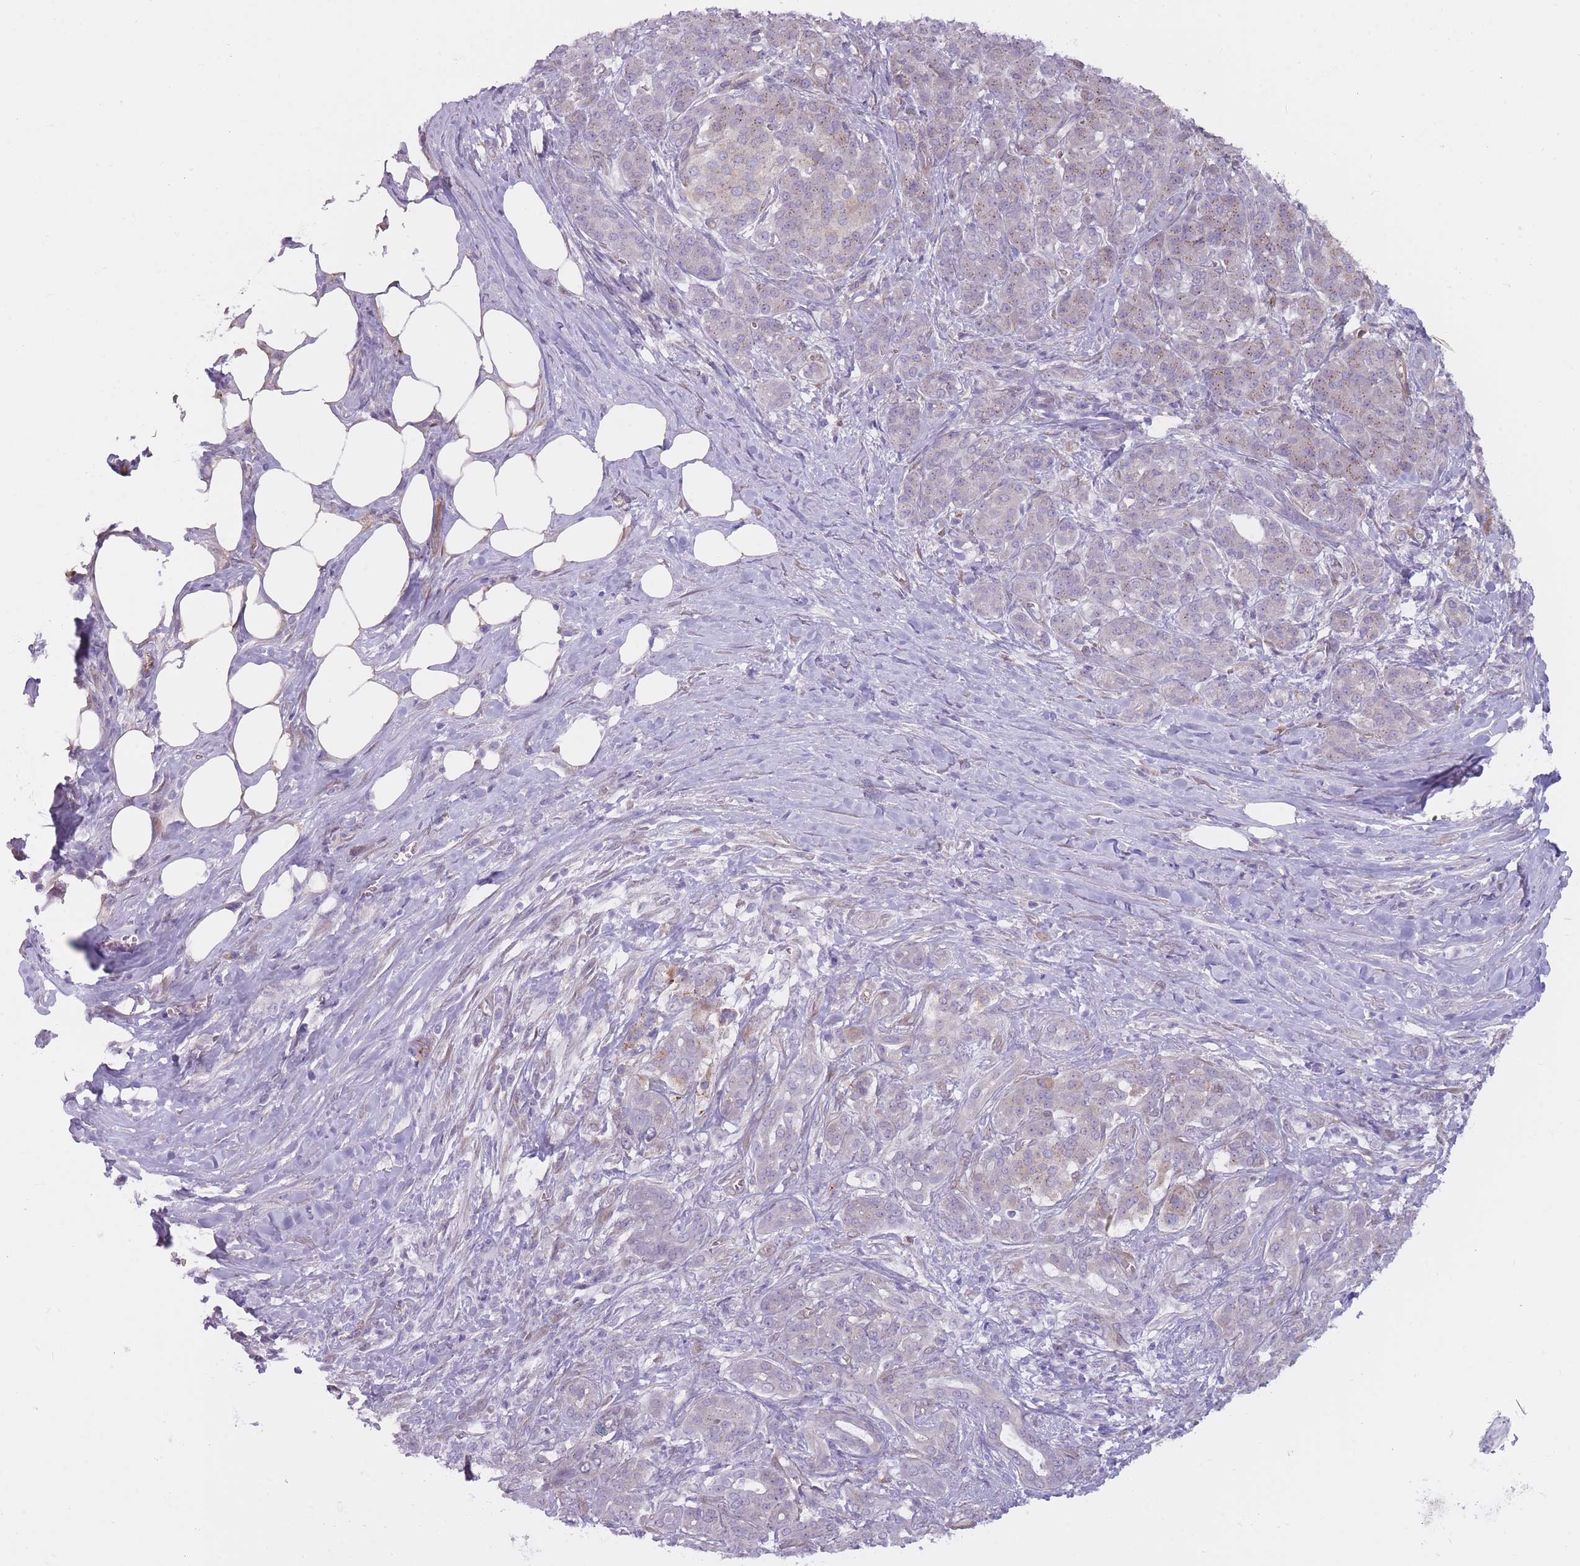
{"staining": {"intensity": "negative", "quantity": "none", "location": "none"}, "tissue": "pancreatic cancer", "cell_type": "Tumor cells", "image_type": "cancer", "snomed": [{"axis": "morphology", "description": "Adenocarcinoma, NOS"}, {"axis": "topography", "description": "Pancreas"}], "caption": "There is no significant expression in tumor cells of pancreatic cancer (adenocarcinoma).", "gene": "PGRMC2", "patient": {"sex": "male", "age": 57}}